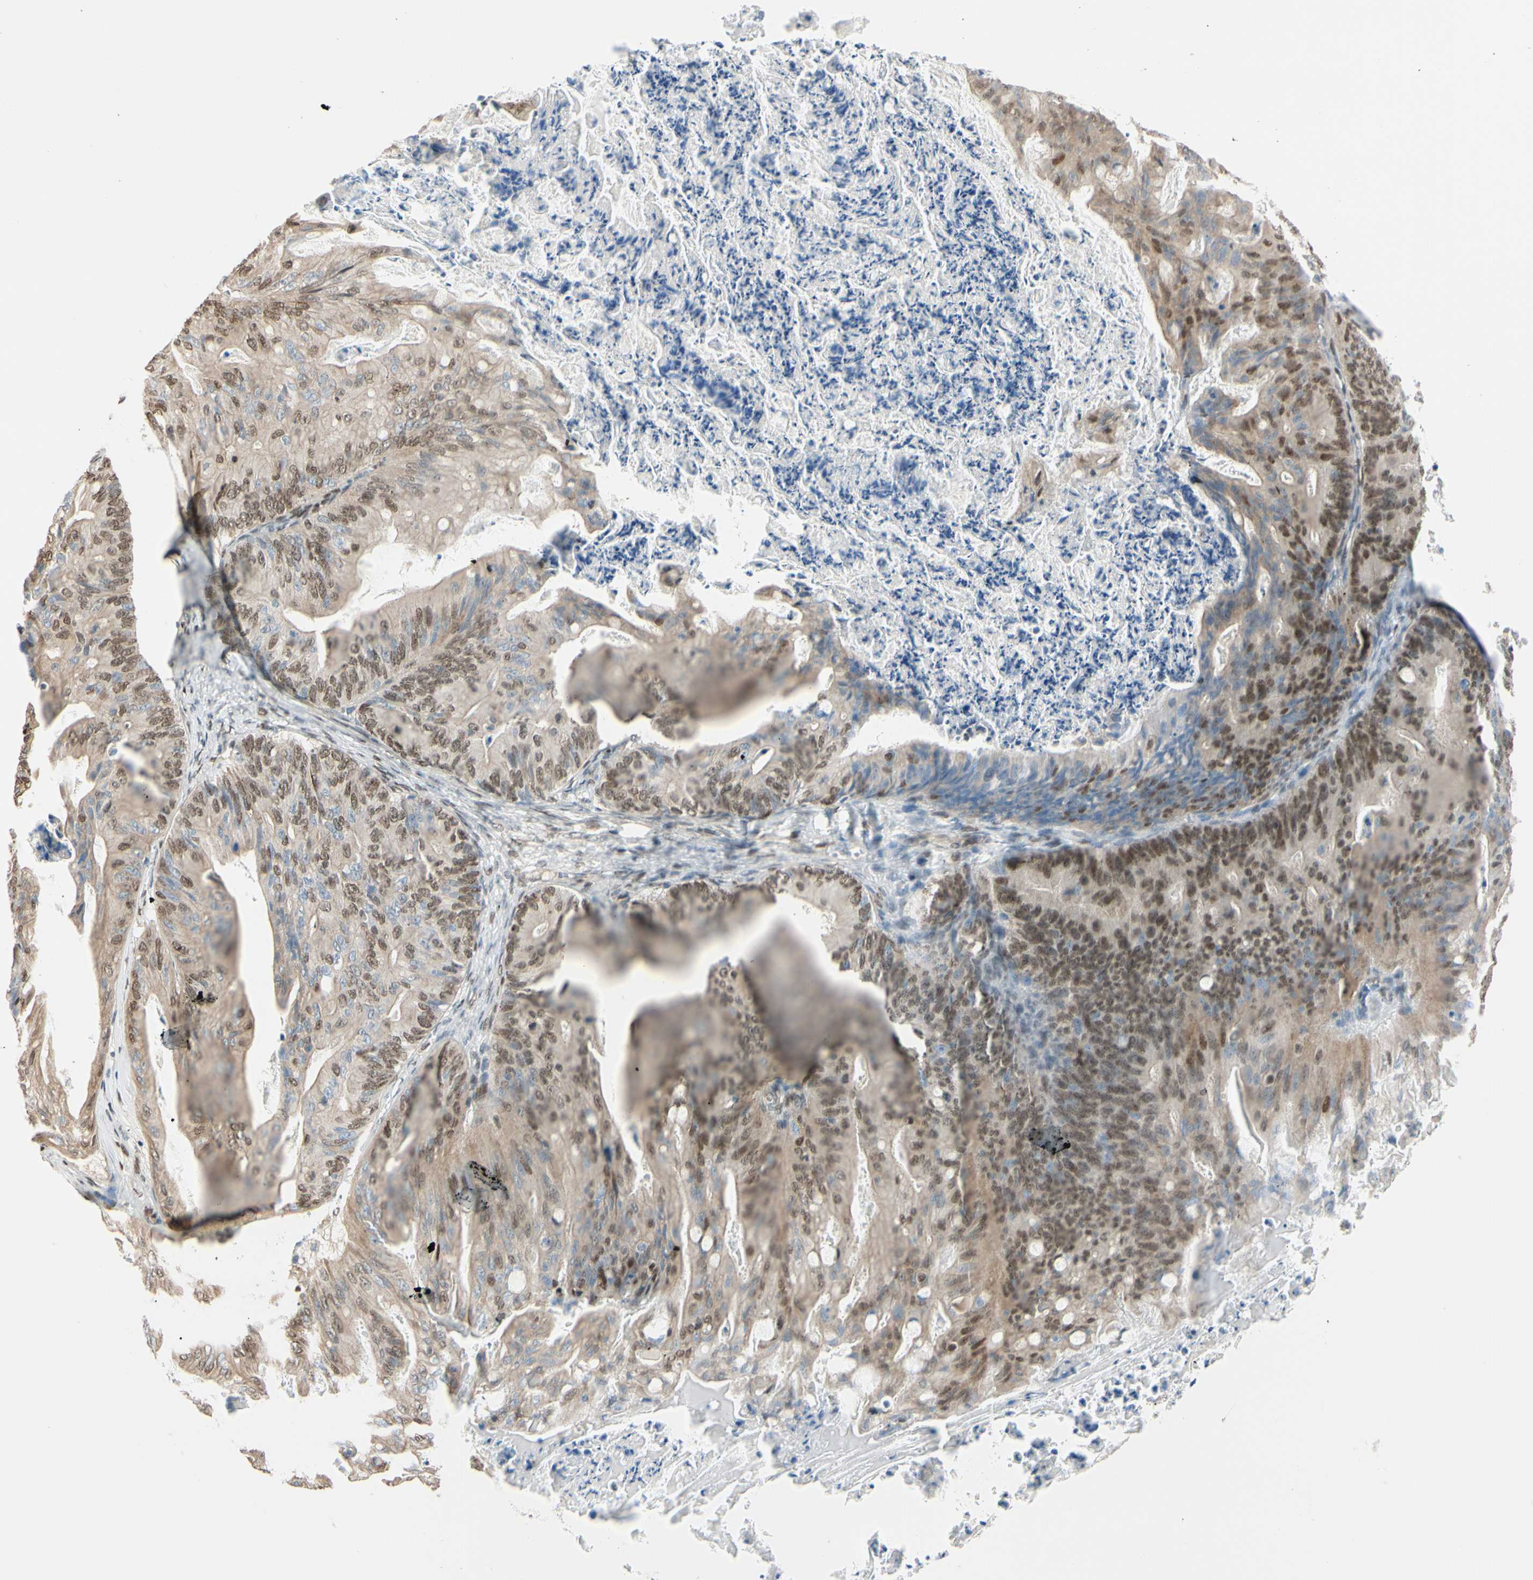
{"staining": {"intensity": "moderate", "quantity": "25%-75%", "location": "nuclear"}, "tissue": "ovarian cancer", "cell_type": "Tumor cells", "image_type": "cancer", "snomed": [{"axis": "morphology", "description": "Cystadenocarcinoma, mucinous, NOS"}, {"axis": "topography", "description": "Ovary"}], "caption": "Immunohistochemistry of ovarian cancer (mucinous cystadenocarcinoma) exhibits medium levels of moderate nuclear staining in about 25%-75% of tumor cells.", "gene": "SUFU", "patient": {"sex": "female", "age": 36}}